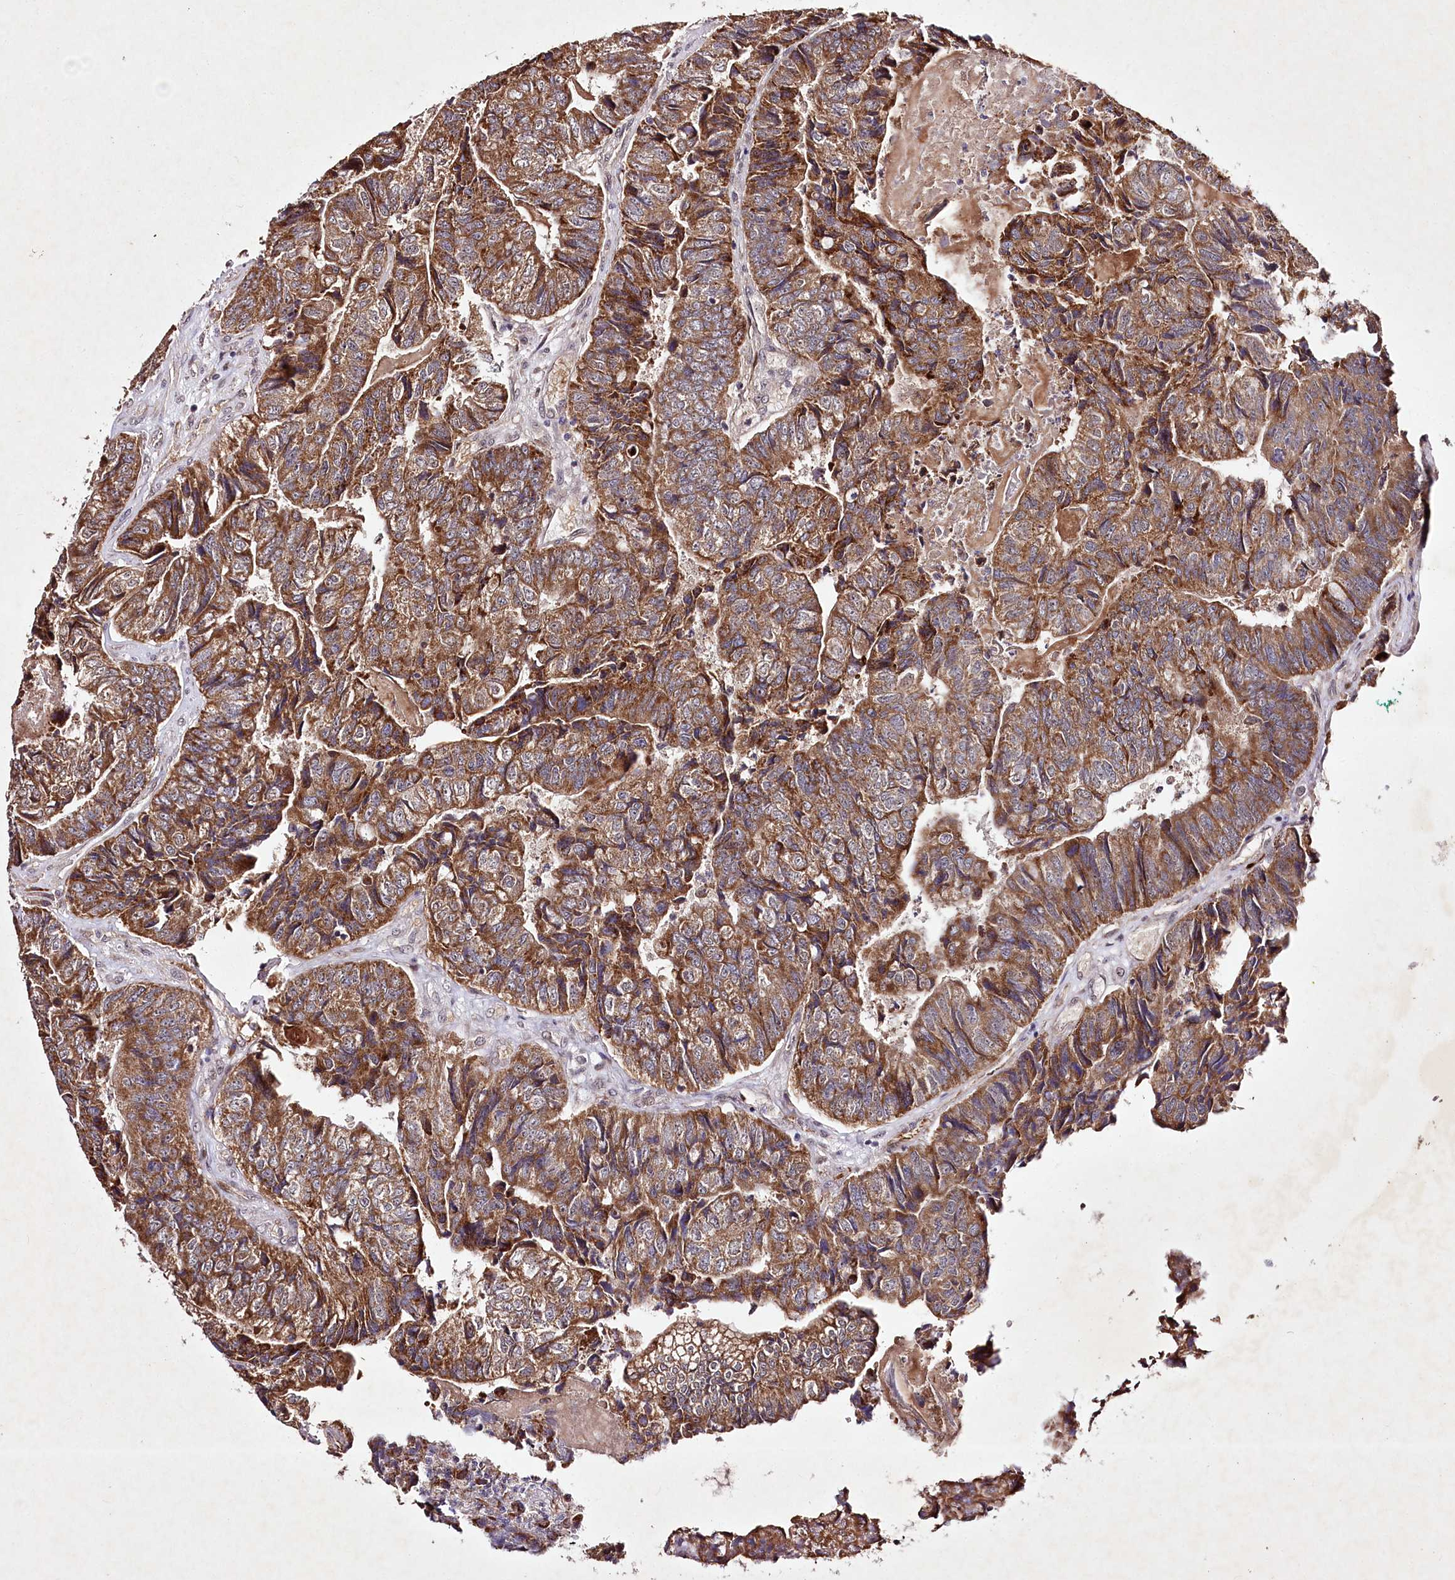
{"staining": {"intensity": "moderate", "quantity": ">75%", "location": "cytoplasmic/membranous"}, "tissue": "colorectal cancer", "cell_type": "Tumor cells", "image_type": "cancer", "snomed": [{"axis": "morphology", "description": "Adenocarcinoma, NOS"}, {"axis": "topography", "description": "Colon"}], "caption": "About >75% of tumor cells in human colorectal adenocarcinoma demonstrate moderate cytoplasmic/membranous protein expression as visualized by brown immunohistochemical staining.", "gene": "DMP1", "patient": {"sex": "female", "age": 67}}